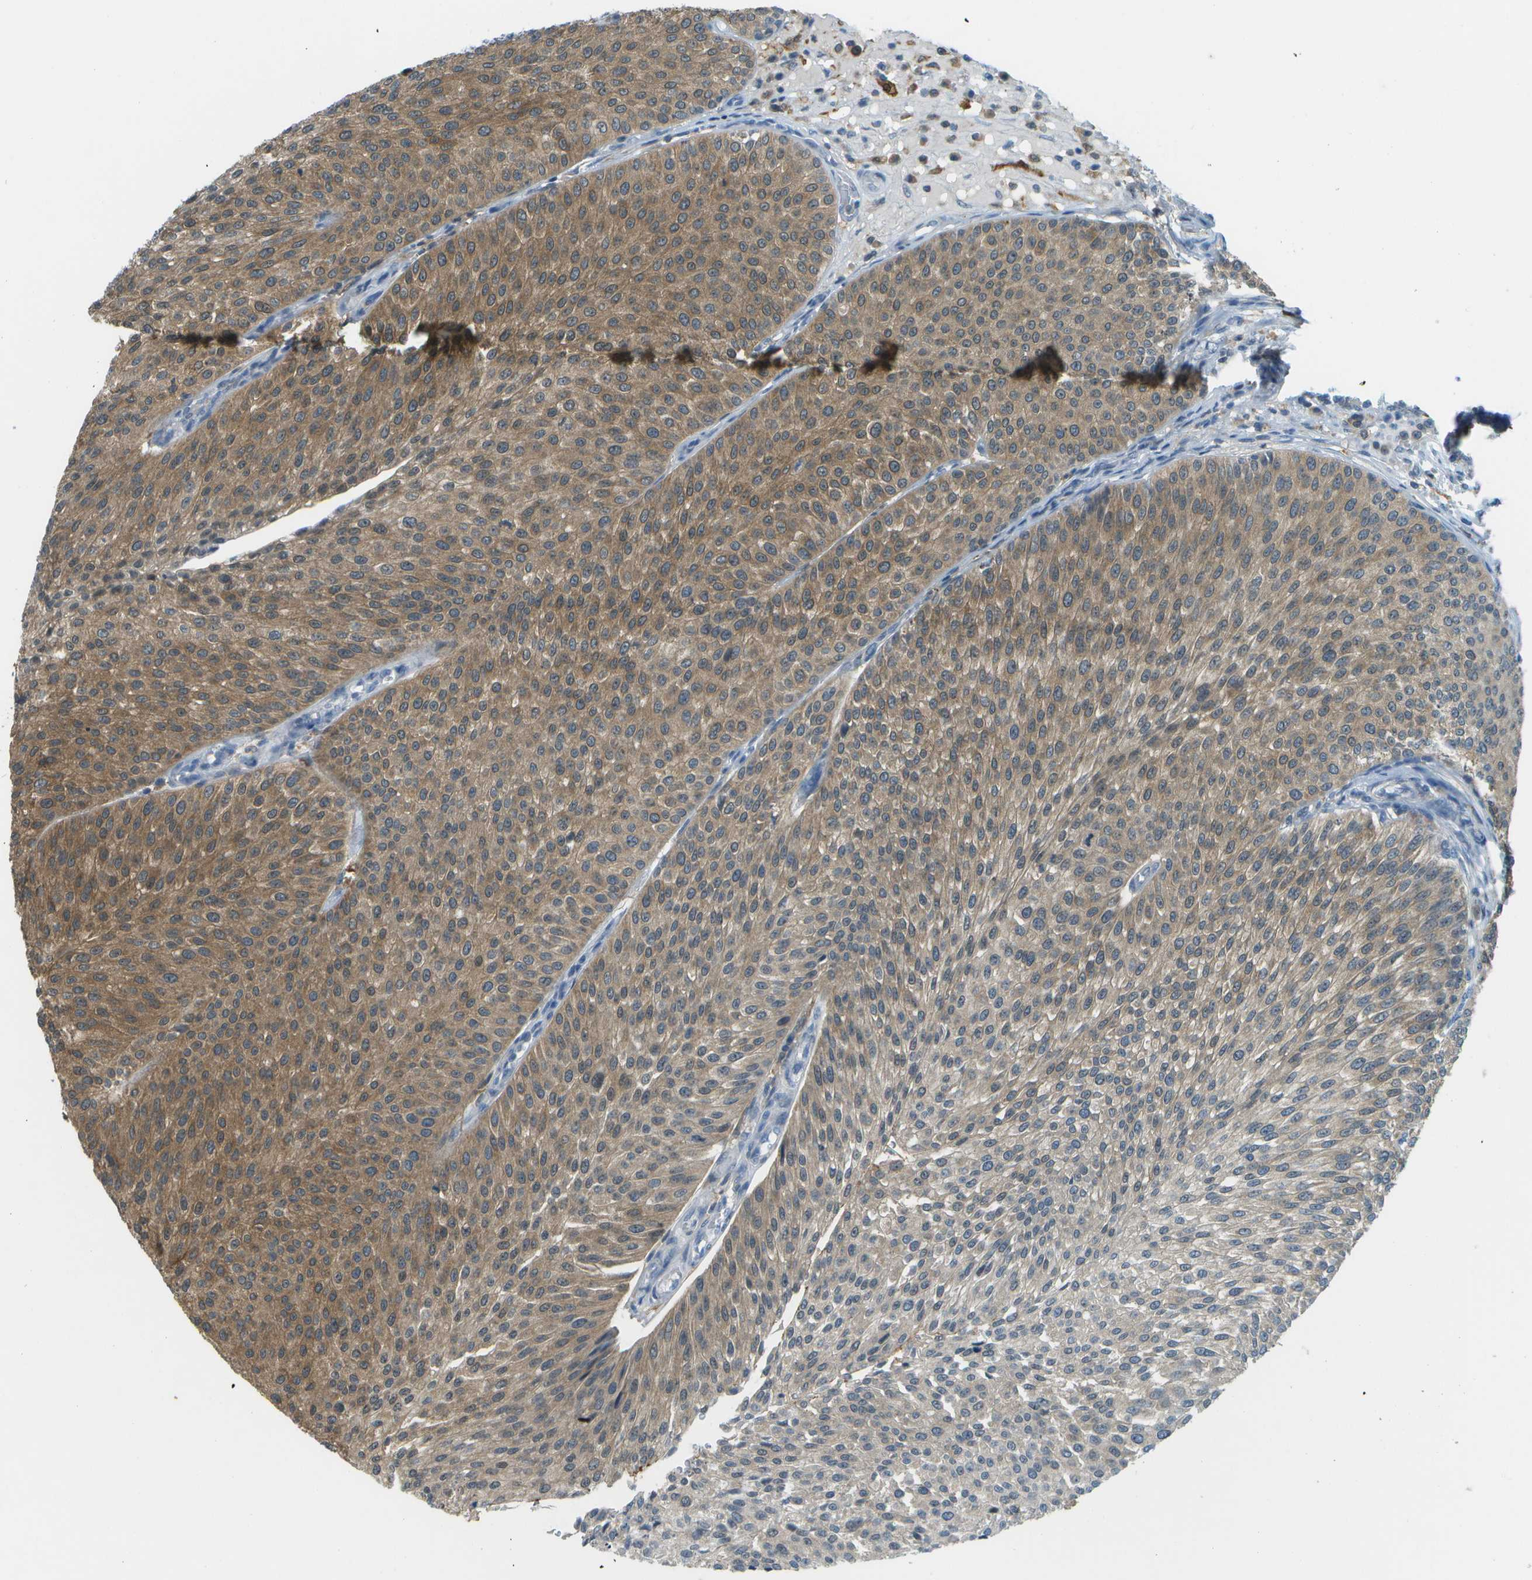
{"staining": {"intensity": "moderate", "quantity": ">75%", "location": "cytoplasmic/membranous"}, "tissue": "urothelial cancer", "cell_type": "Tumor cells", "image_type": "cancer", "snomed": [{"axis": "morphology", "description": "Urothelial carcinoma, Low grade"}, {"axis": "topography", "description": "Smooth muscle"}, {"axis": "topography", "description": "Urinary bladder"}], "caption": "Human low-grade urothelial carcinoma stained with a brown dye exhibits moderate cytoplasmic/membranous positive expression in approximately >75% of tumor cells.", "gene": "CDH23", "patient": {"sex": "male", "age": 60}}